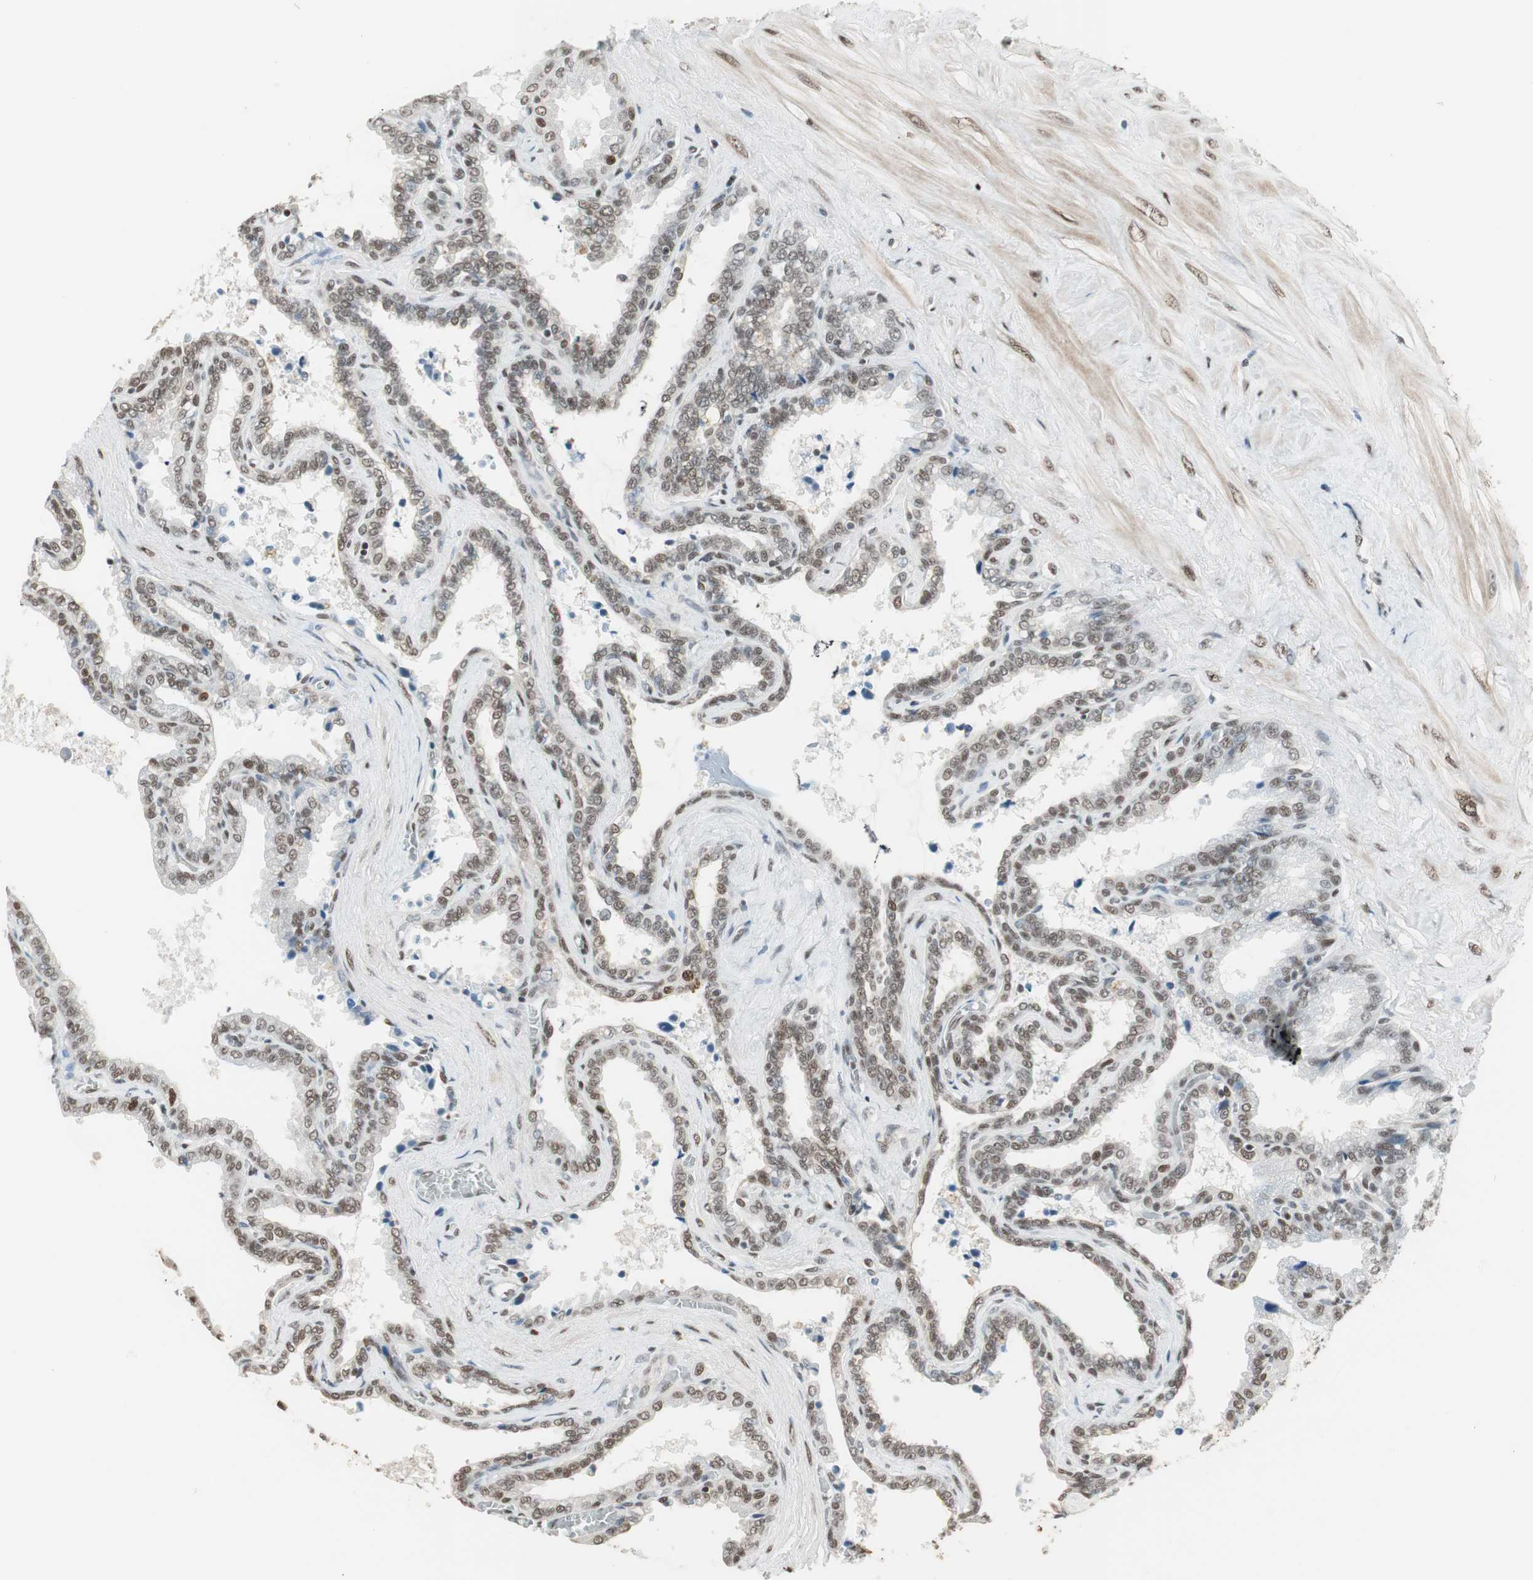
{"staining": {"intensity": "moderate", "quantity": ">75%", "location": "cytoplasmic/membranous,nuclear"}, "tissue": "seminal vesicle", "cell_type": "Glandular cells", "image_type": "normal", "snomed": [{"axis": "morphology", "description": "Normal tissue, NOS"}, {"axis": "topography", "description": "Seminal veicle"}], "caption": "This histopathology image exhibits immunohistochemistry (IHC) staining of normal human seminal vesicle, with medium moderate cytoplasmic/membranous,nuclear expression in approximately >75% of glandular cells.", "gene": "ZBTB17", "patient": {"sex": "male", "age": 46}}